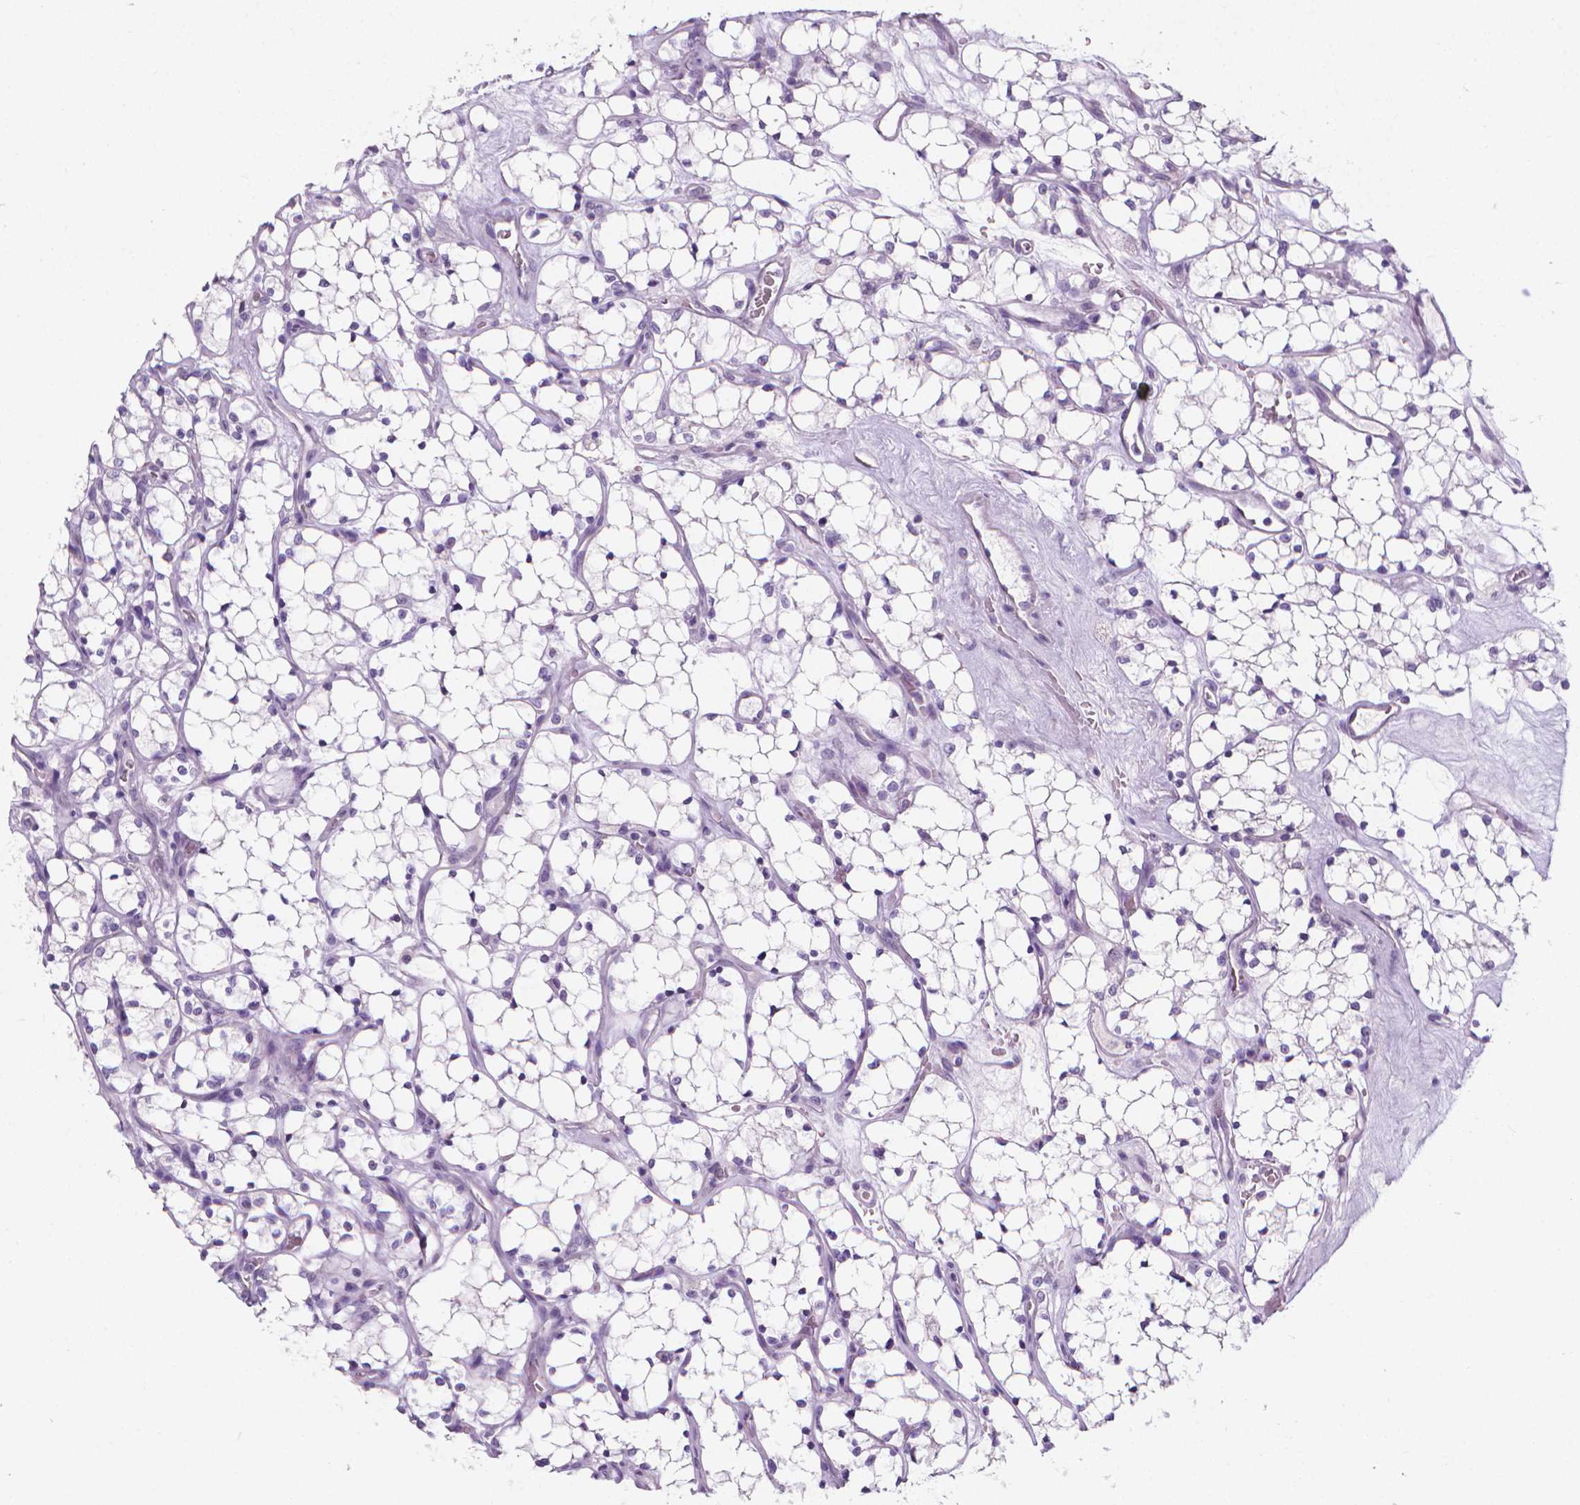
{"staining": {"intensity": "negative", "quantity": "none", "location": "none"}, "tissue": "renal cancer", "cell_type": "Tumor cells", "image_type": "cancer", "snomed": [{"axis": "morphology", "description": "Adenocarcinoma, NOS"}, {"axis": "topography", "description": "Kidney"}], "caption": "Renal cancer (adenocarcinoma) was stained to show a protein in brown. There is no significant expression in tumor cells. Brightfield microscopy of IHC stained with DAB (3,3'-diaminobenzidine) (brown) and hematoxylin (blue), captured at high magnification.", "gene": "XPNPEP2", "patient": {"sex": "female", "age": 69}}